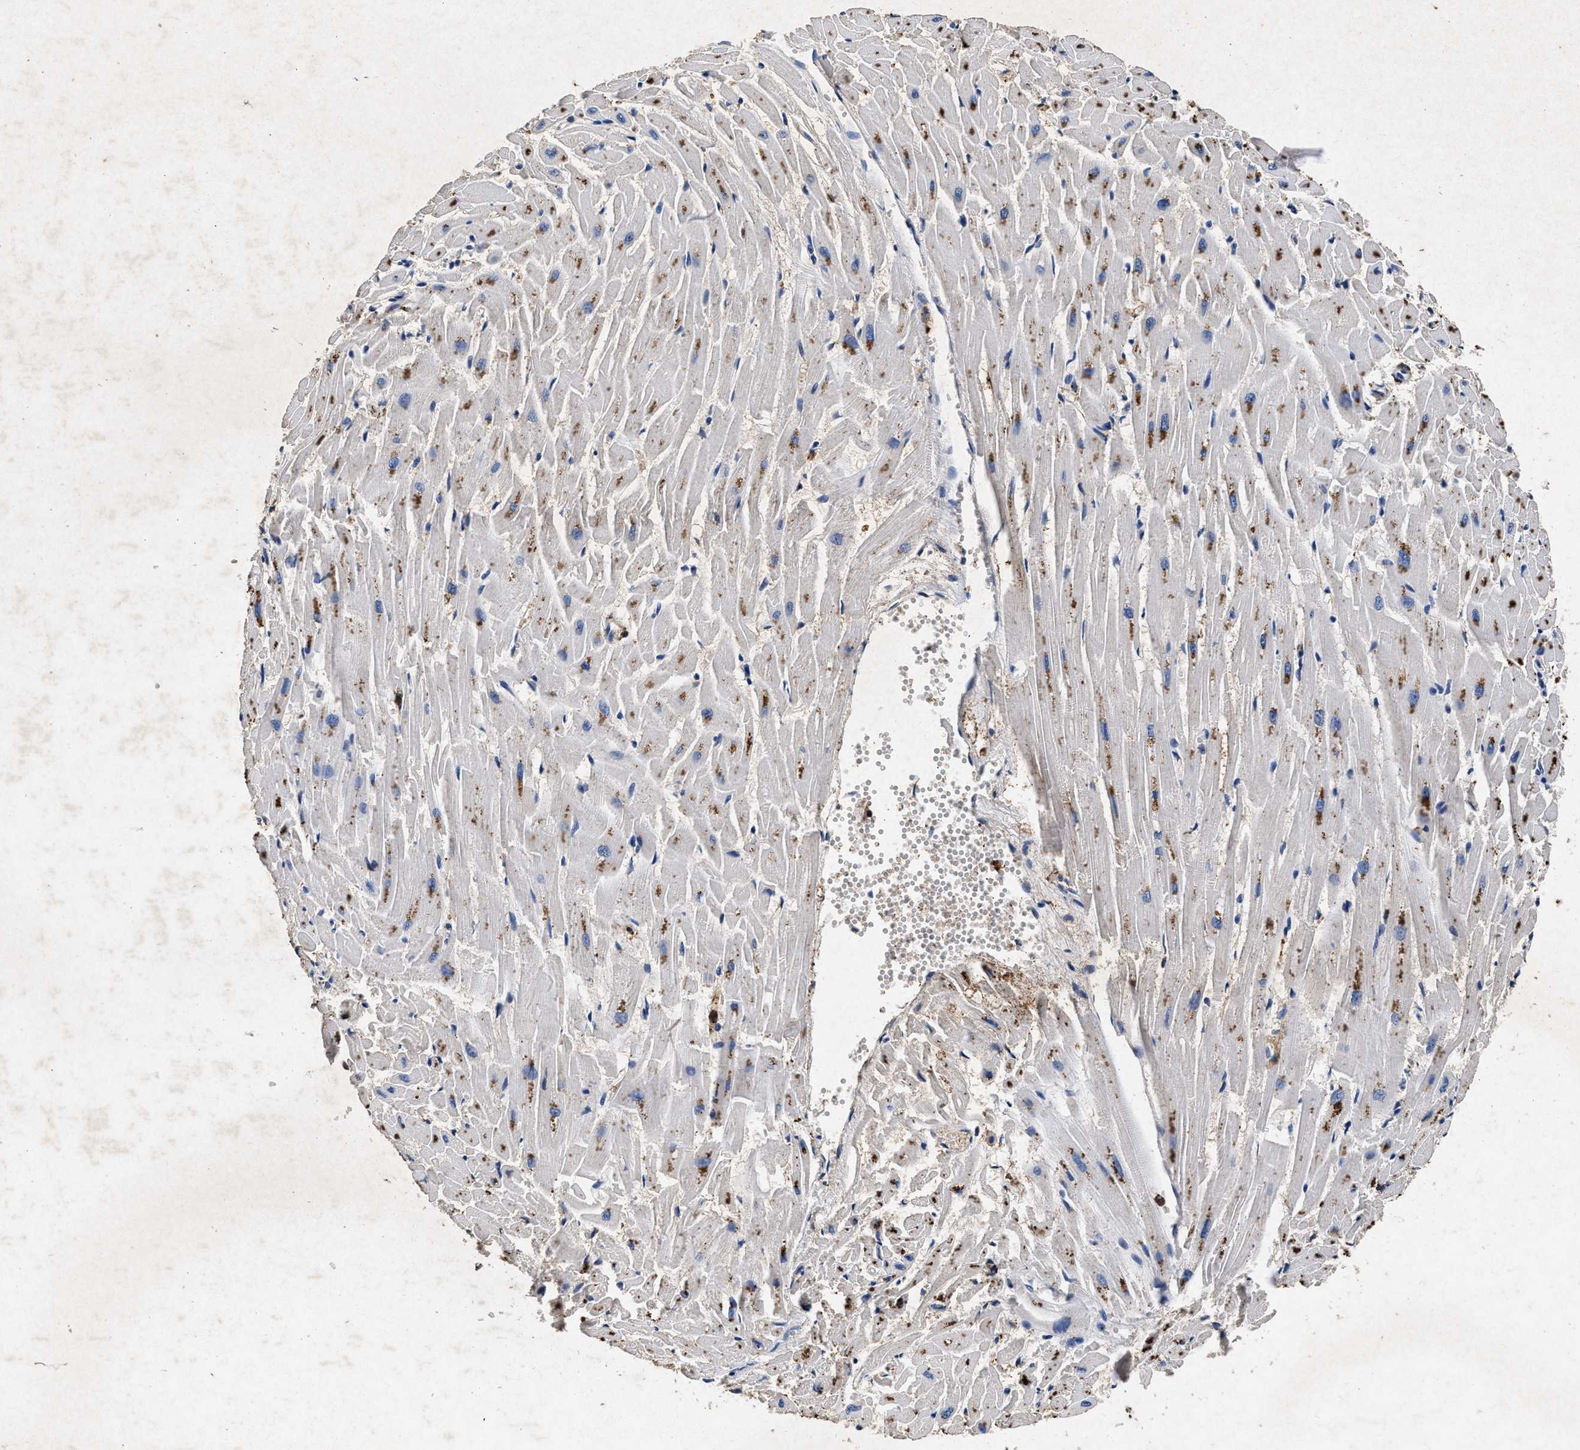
{"staining": {"intensity": "moderate", "quantity": "<25%", "location": "cytoplasmic/membranous"}, "tissue": "heart muscle", "cell_type": "Cardiomyocytes", "image_type": "normal", "snomed": [{"axis": "morphology", "description": "Normal tissue, NOS"}, {"axis": "topography", "description": "Heart"}], "caption": "High-power microscopy captured an immunohistochemistry (IHC) micrograph of unremarkable heart muscle, revealing moderate cytoplasmic/membranous expression in about <25% of cardiomyocytes.", "gene": "LTB4R2", "patient": {"sex": "female", "age": 19}}